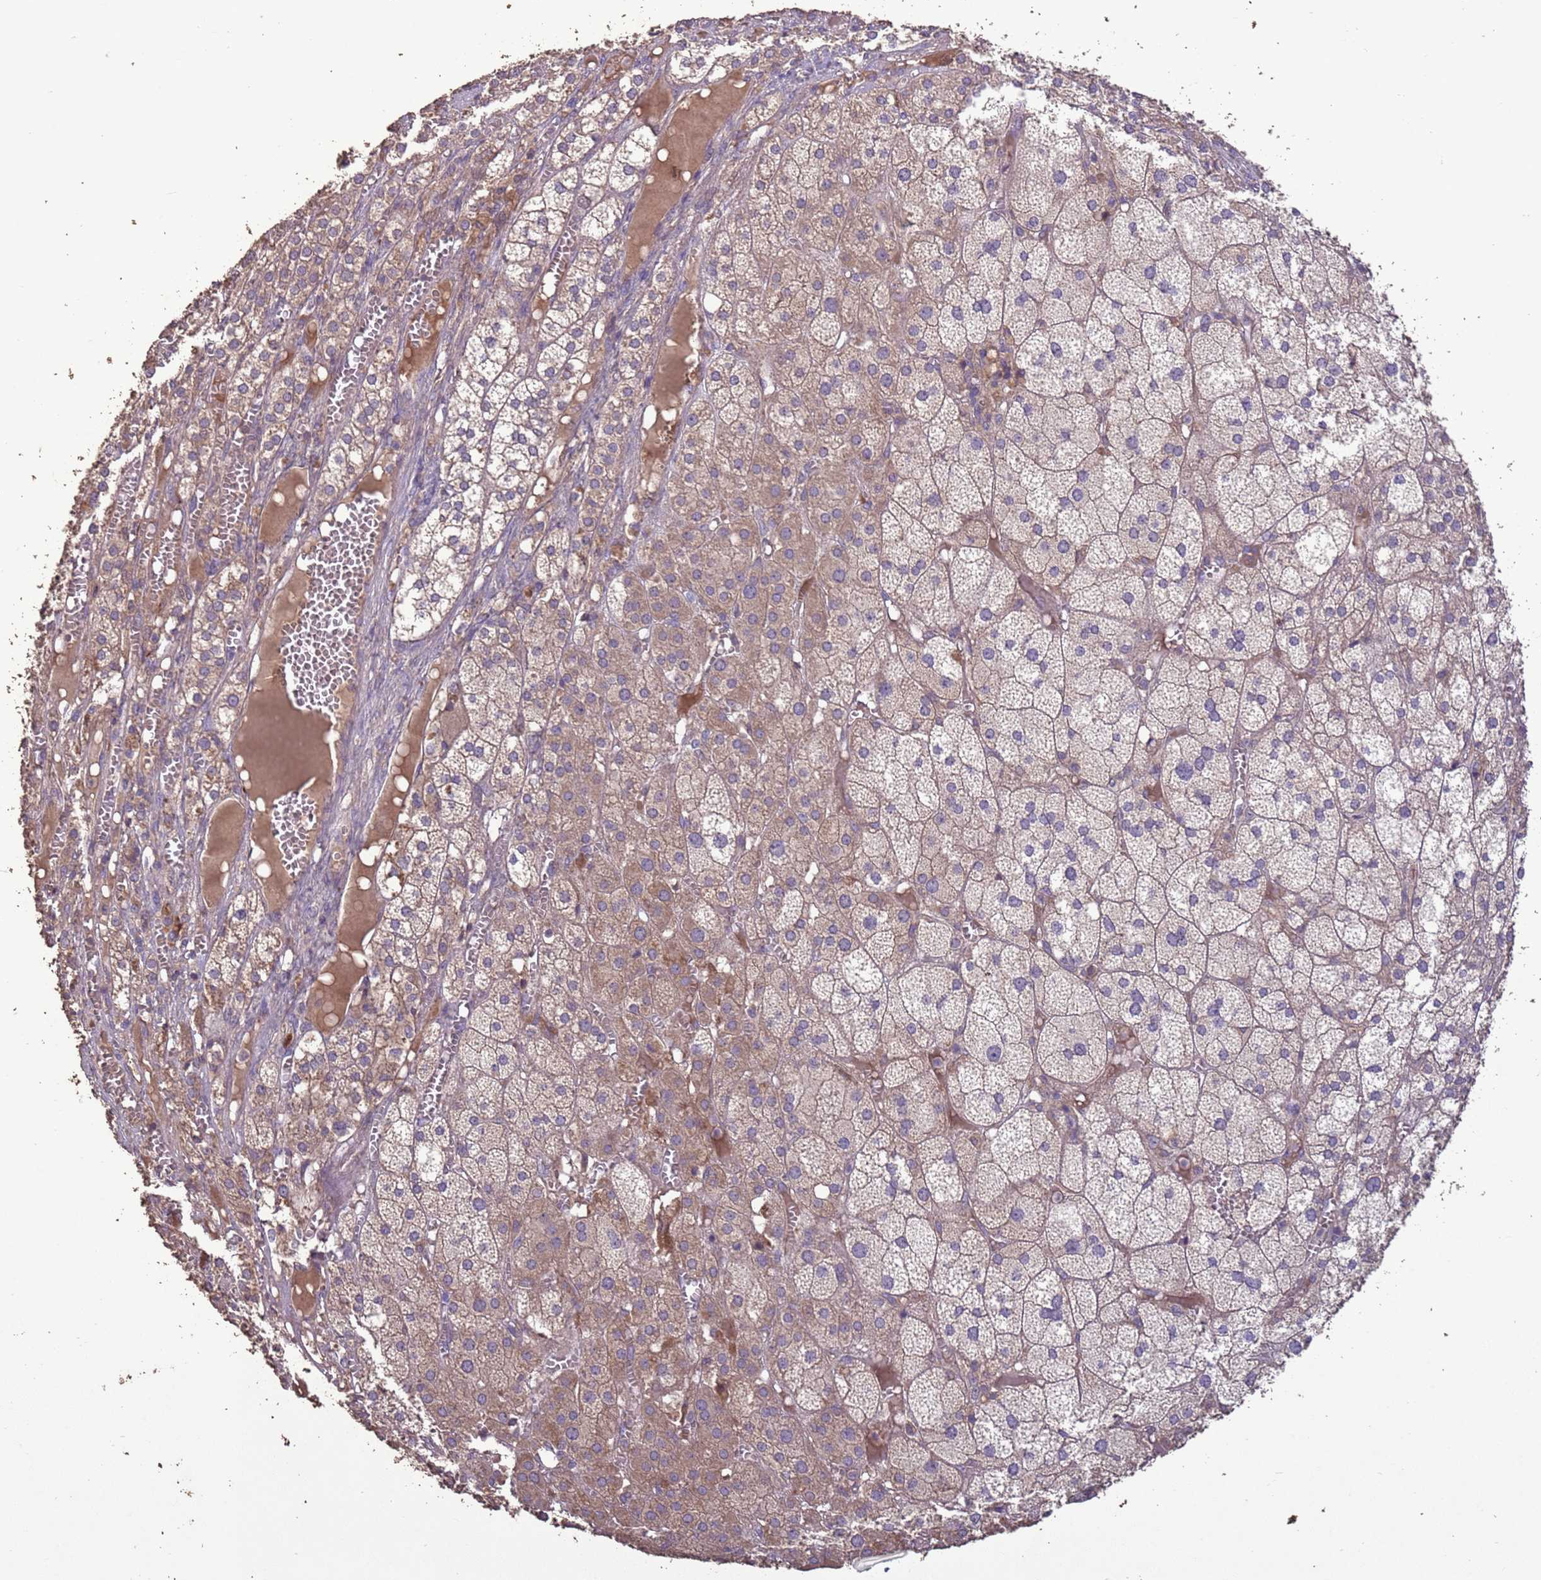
{"staining": {"intensity": "moderate", "quantity": "25%-75%", "location": "cytoplasmic/membranous"}, "tissue": "adrenal gland", "cell_type": "Glandular cells", "image_type": "normal", "snomed": [{"axis": "morphology", "description": "Normal tissue, NOS"}, {"axis": "topography", "description": "Adrenal gland"}], "caption": "High-magnification brightfield microscopy of unremarkable adrenal gland stained with DAB (3,3'-diaminobenzidine) (brown) and counterstained with hematoxylin (blue). glandular cells exhibit moderate cytoplasmic/membranous positivity is seen in approximately25%-75% of cells.", "gene": "SLC9B2", "patient": {"sex": "female", "age": 61}}